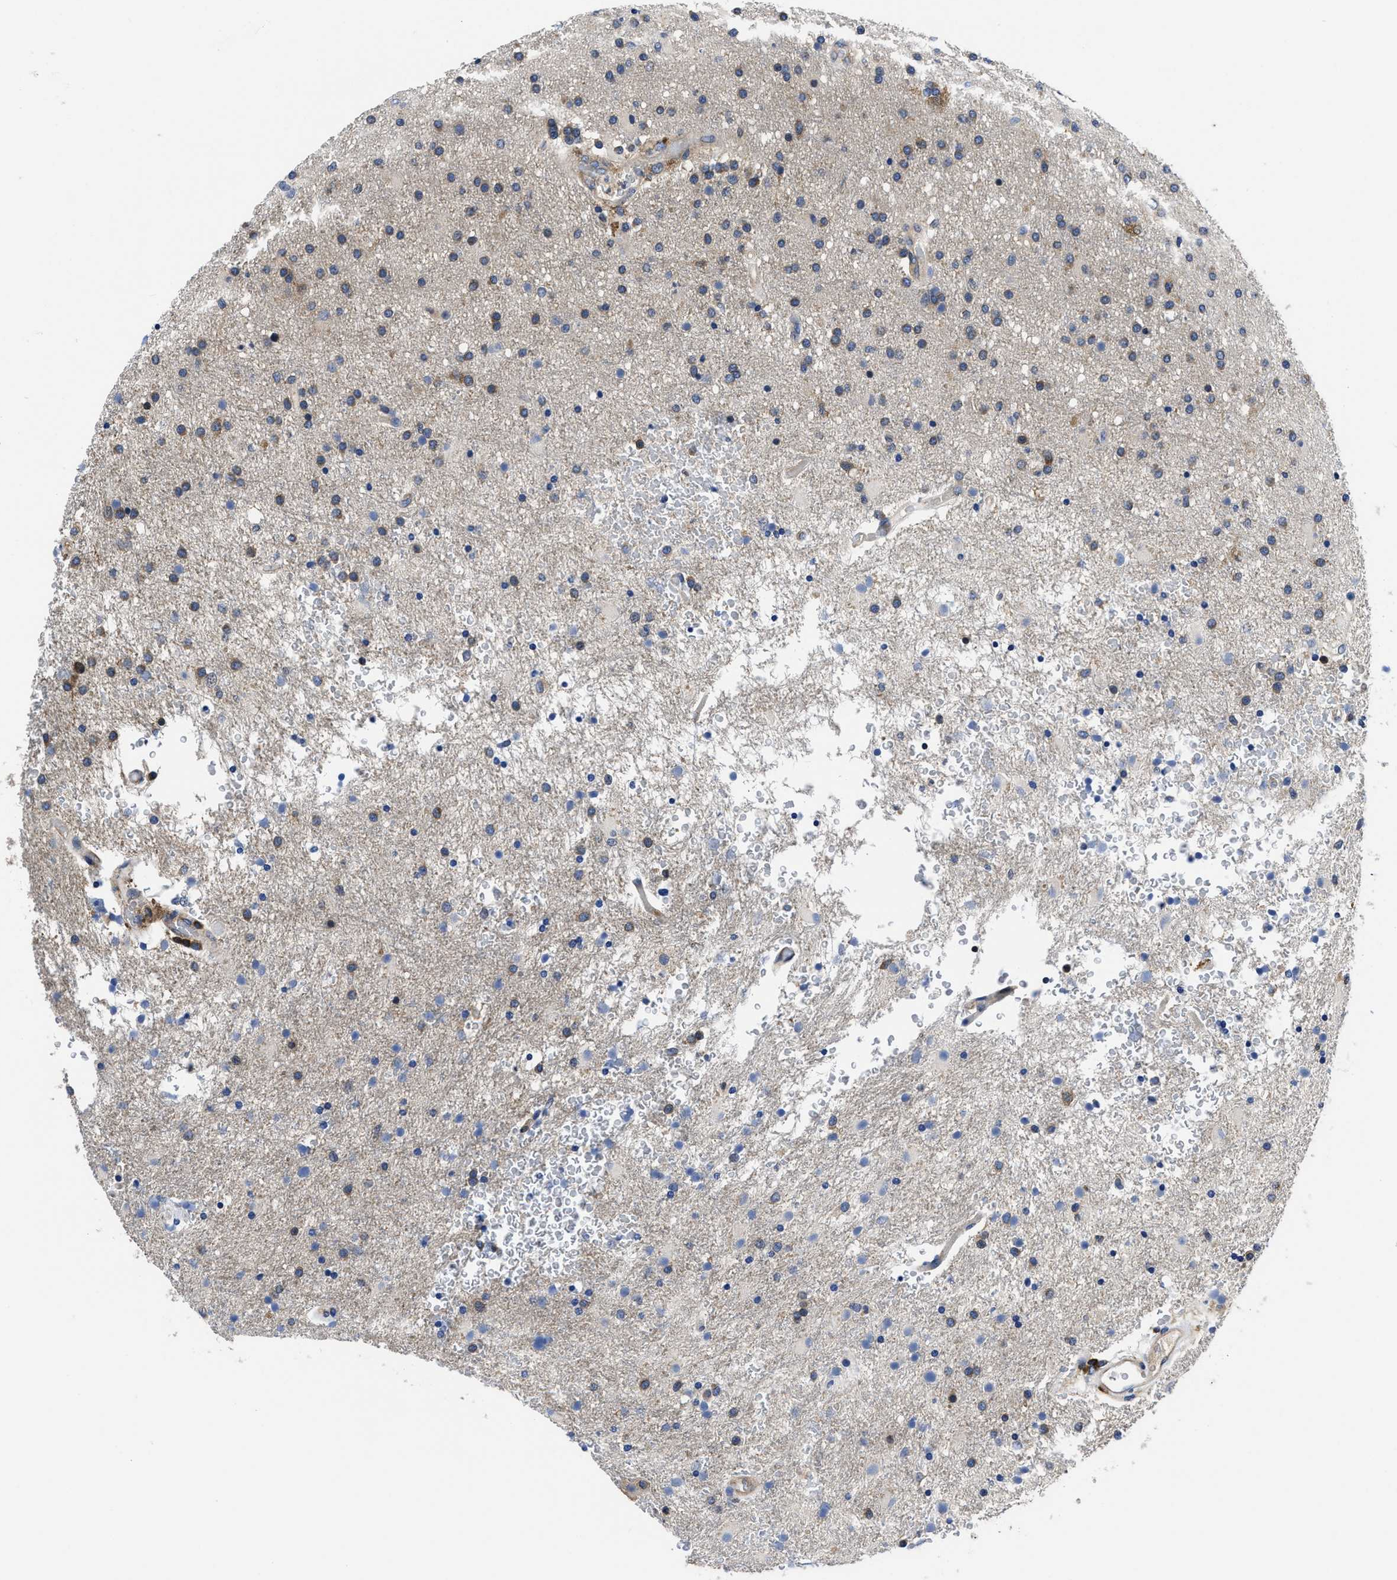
{"staining": {"intensity": "moderate", "quantity": "<25%", "location": "cytoplasmic/membranous"}, "tissue": "glioma", "cell_type": "Tumor cells", "image_type": "cancer", "snomed": [{"axis": "morphology", "description": "Glioma, malignant, High grade"}, {"axis": "topography", "description": "Brain"}], "caption": "Brown immunohistochemical staining in human glioma displays moderate cytoplasmic/membranous staining in approximately <25% of tumor cells.", "gene": "YARS1", "patient": {"sex": "male", "age": 72}}